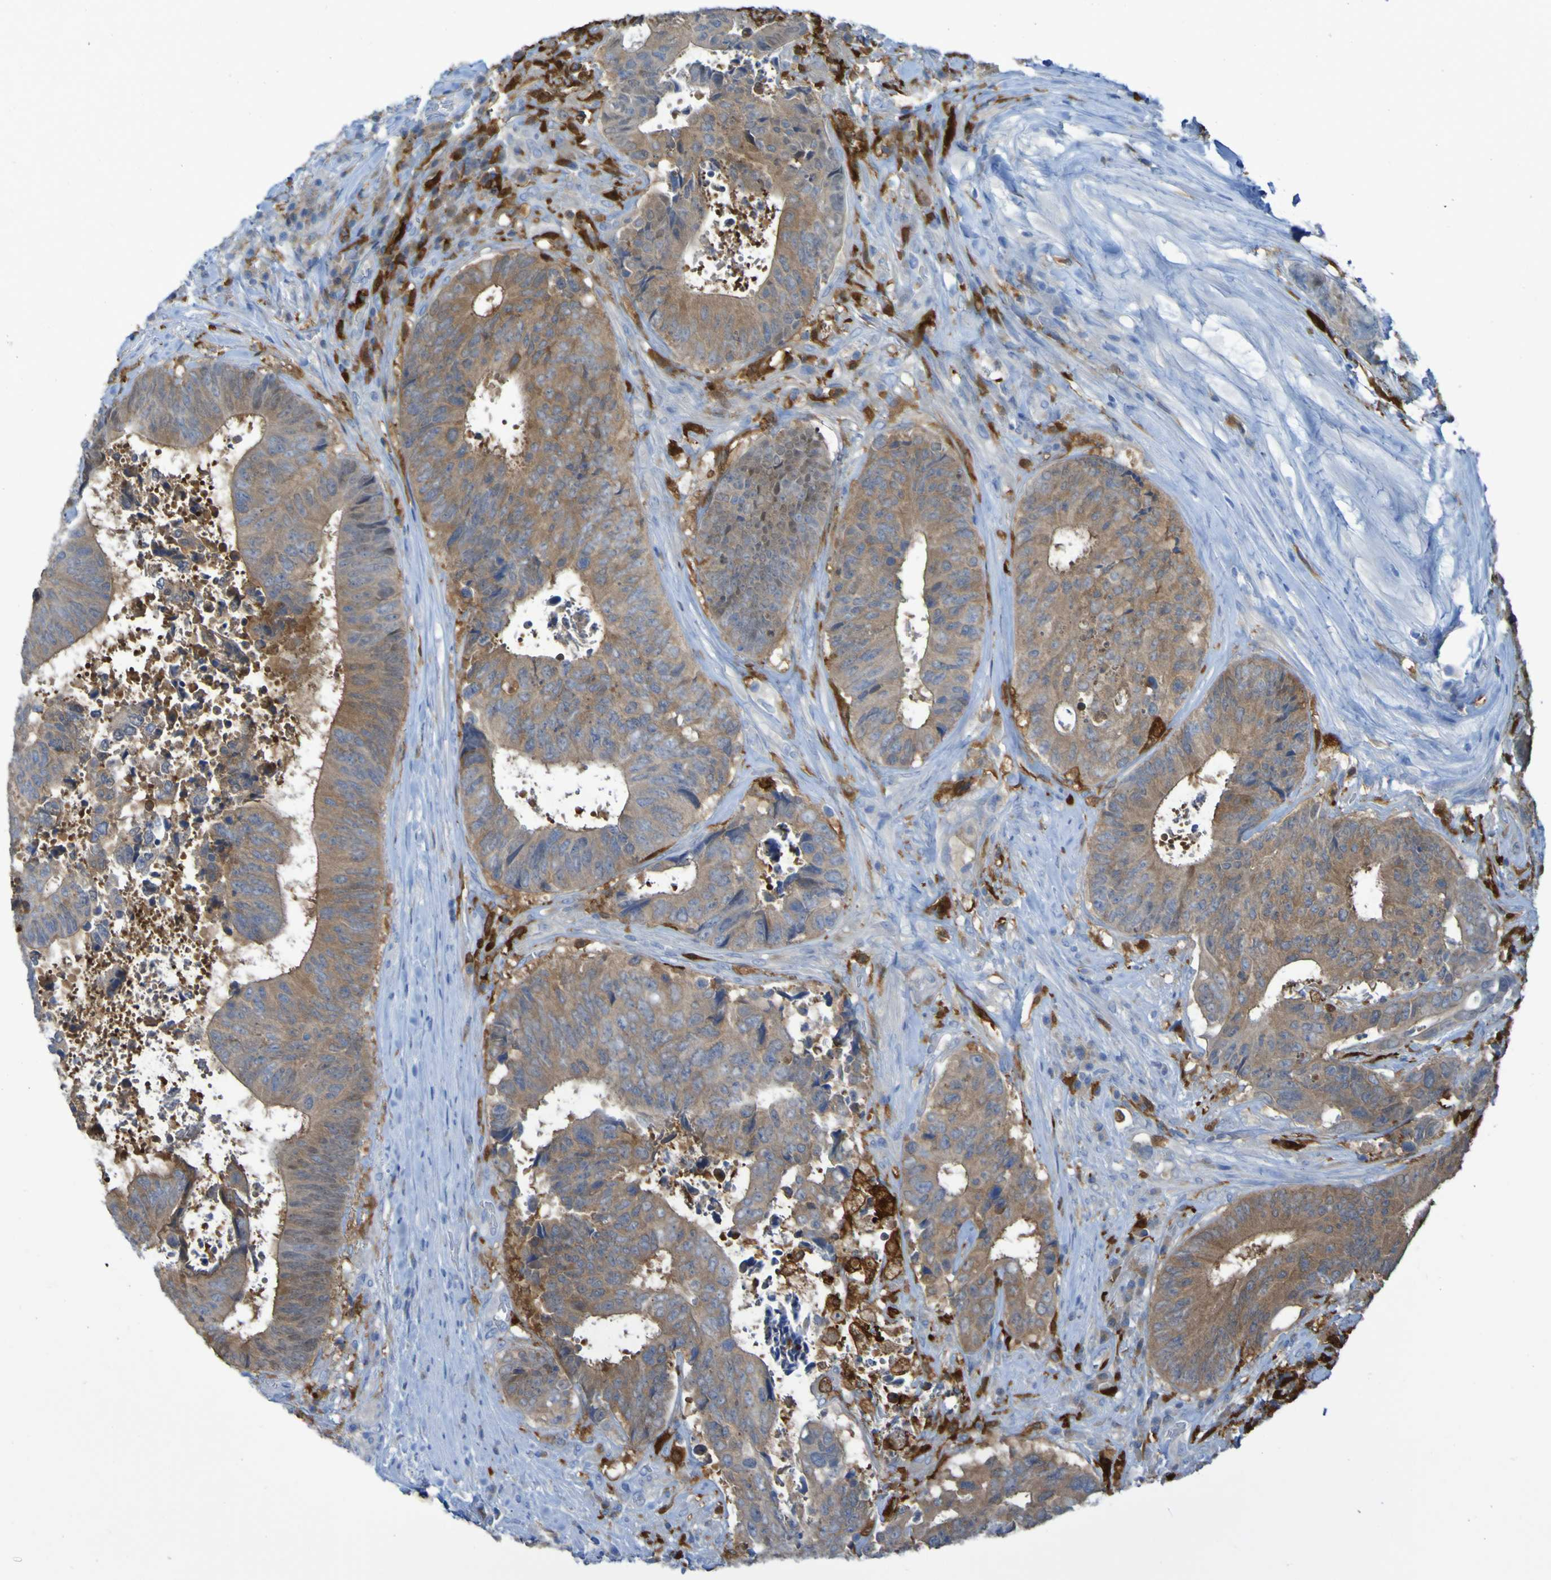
{"staining": {"intensity": "moderate", "quantity": ">75%", "location": "cytoplasmic/membranous"}, "tissue": "colorectal cancer", "cell_type": "Tumor cells", "image_type": "cancer", "snomed": [{"axis": "morphology", "description": "Adenocarcinoma, NOS"}, {"axis": "topography", "description": "Rectum"}], "caption": "Immunohistochemical staining of human colorectal adenocarcinoma shows medium levels of moderate cytoplasmic/membranous positivity in approximately >75% of tumor cells. (Brightfield microscopy of DAB IHC at high magnification).", "gene": "MPPE1", "patient": {"sex": "male", "age": 72}}